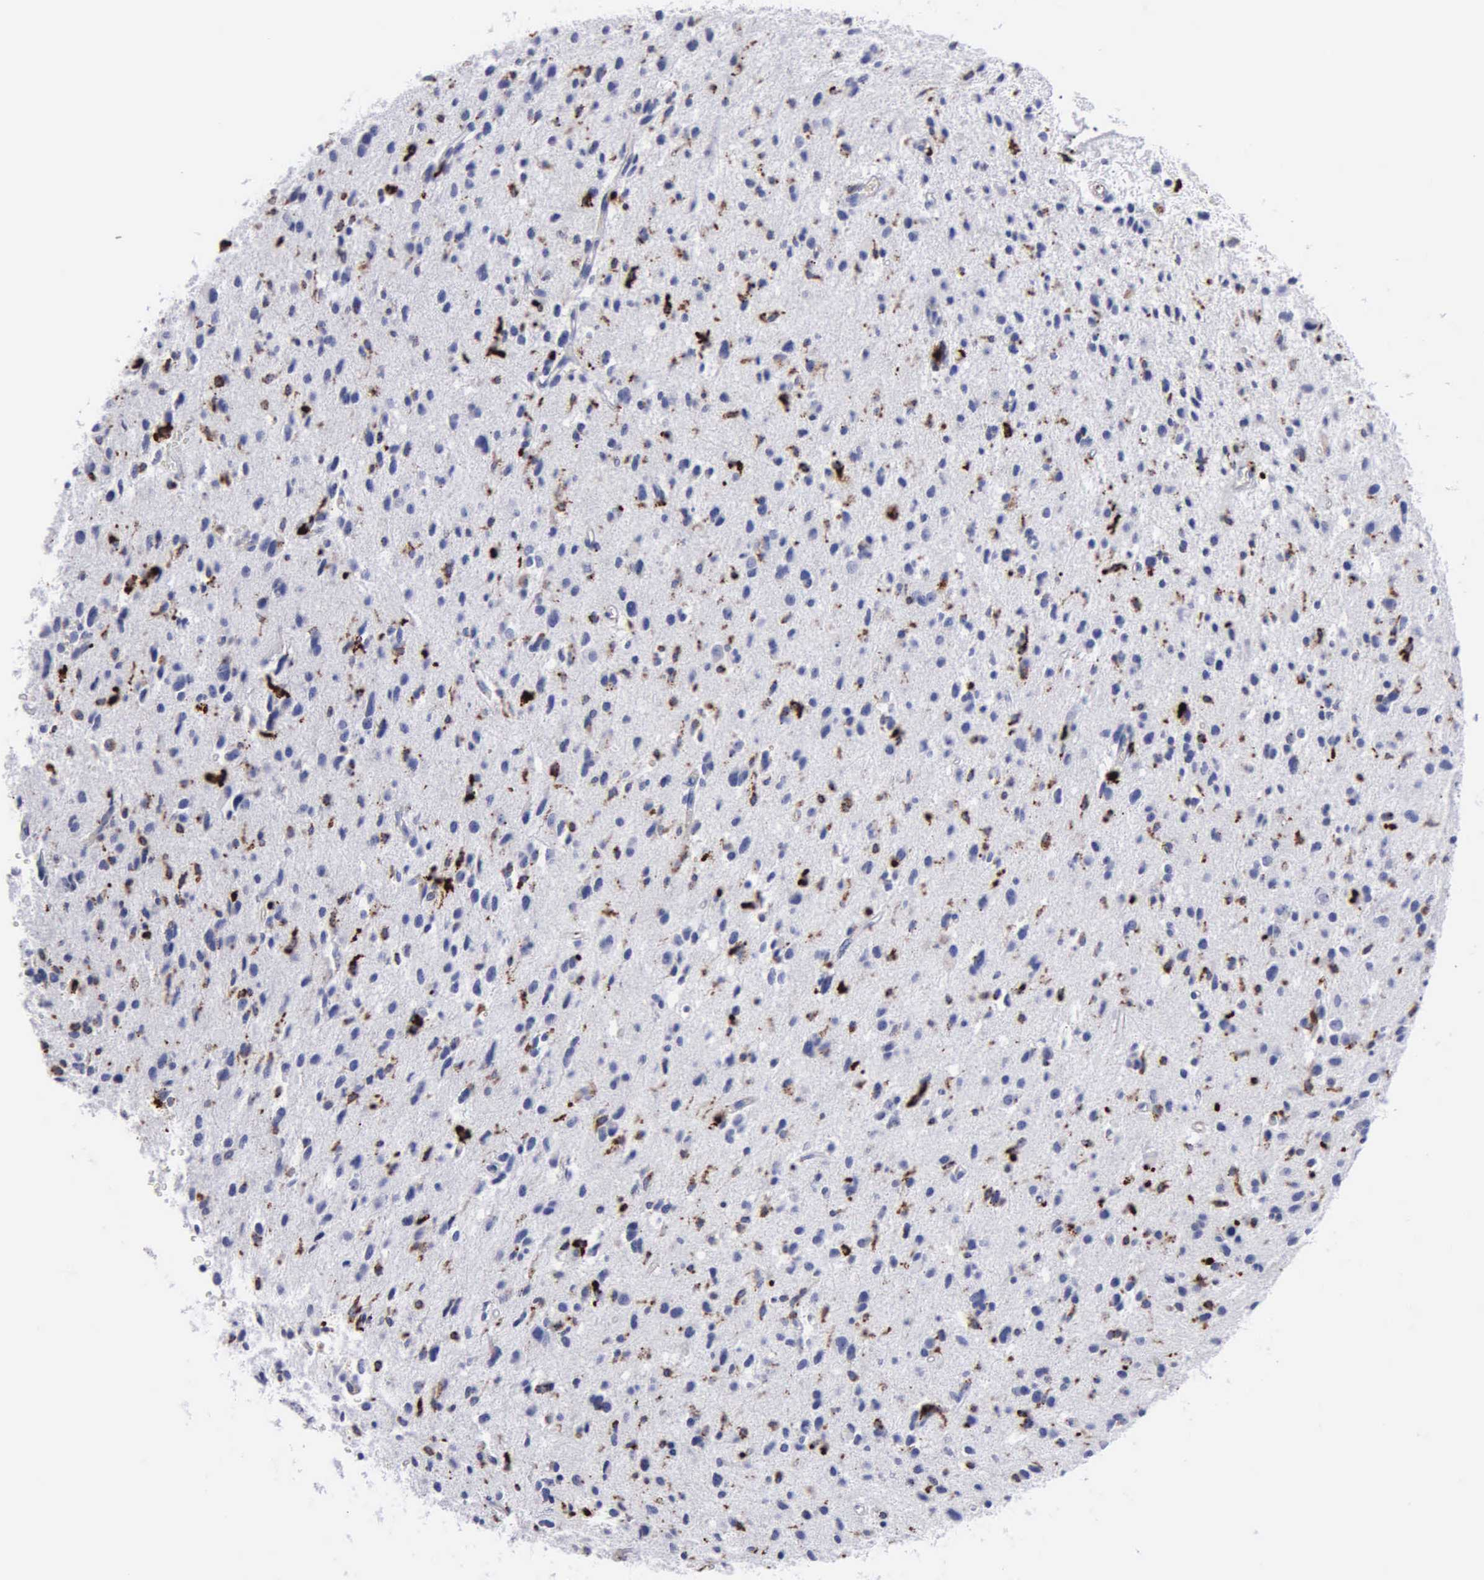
{"staining": {"intensity": "moderate", "quantity": "<25%", "location": "cytoplasmic/membranous"}, "tissue": "glioma", "cell_type": "Tumor cells", "image_type": "cancer", "snomed": [{"axis": "morphology", "description": "Glioma, malignant, Low grade"}, {"axis": "topography", "description": "Brain"}], "caption": "Protein expression analysis of human low-grade glioma (malignant) reveals moderate cytoplasmic/membranous expression in approximately <25% of tumor cells.", "gene": "CTSH", "patient": {"sex": "female", "age": 46}}